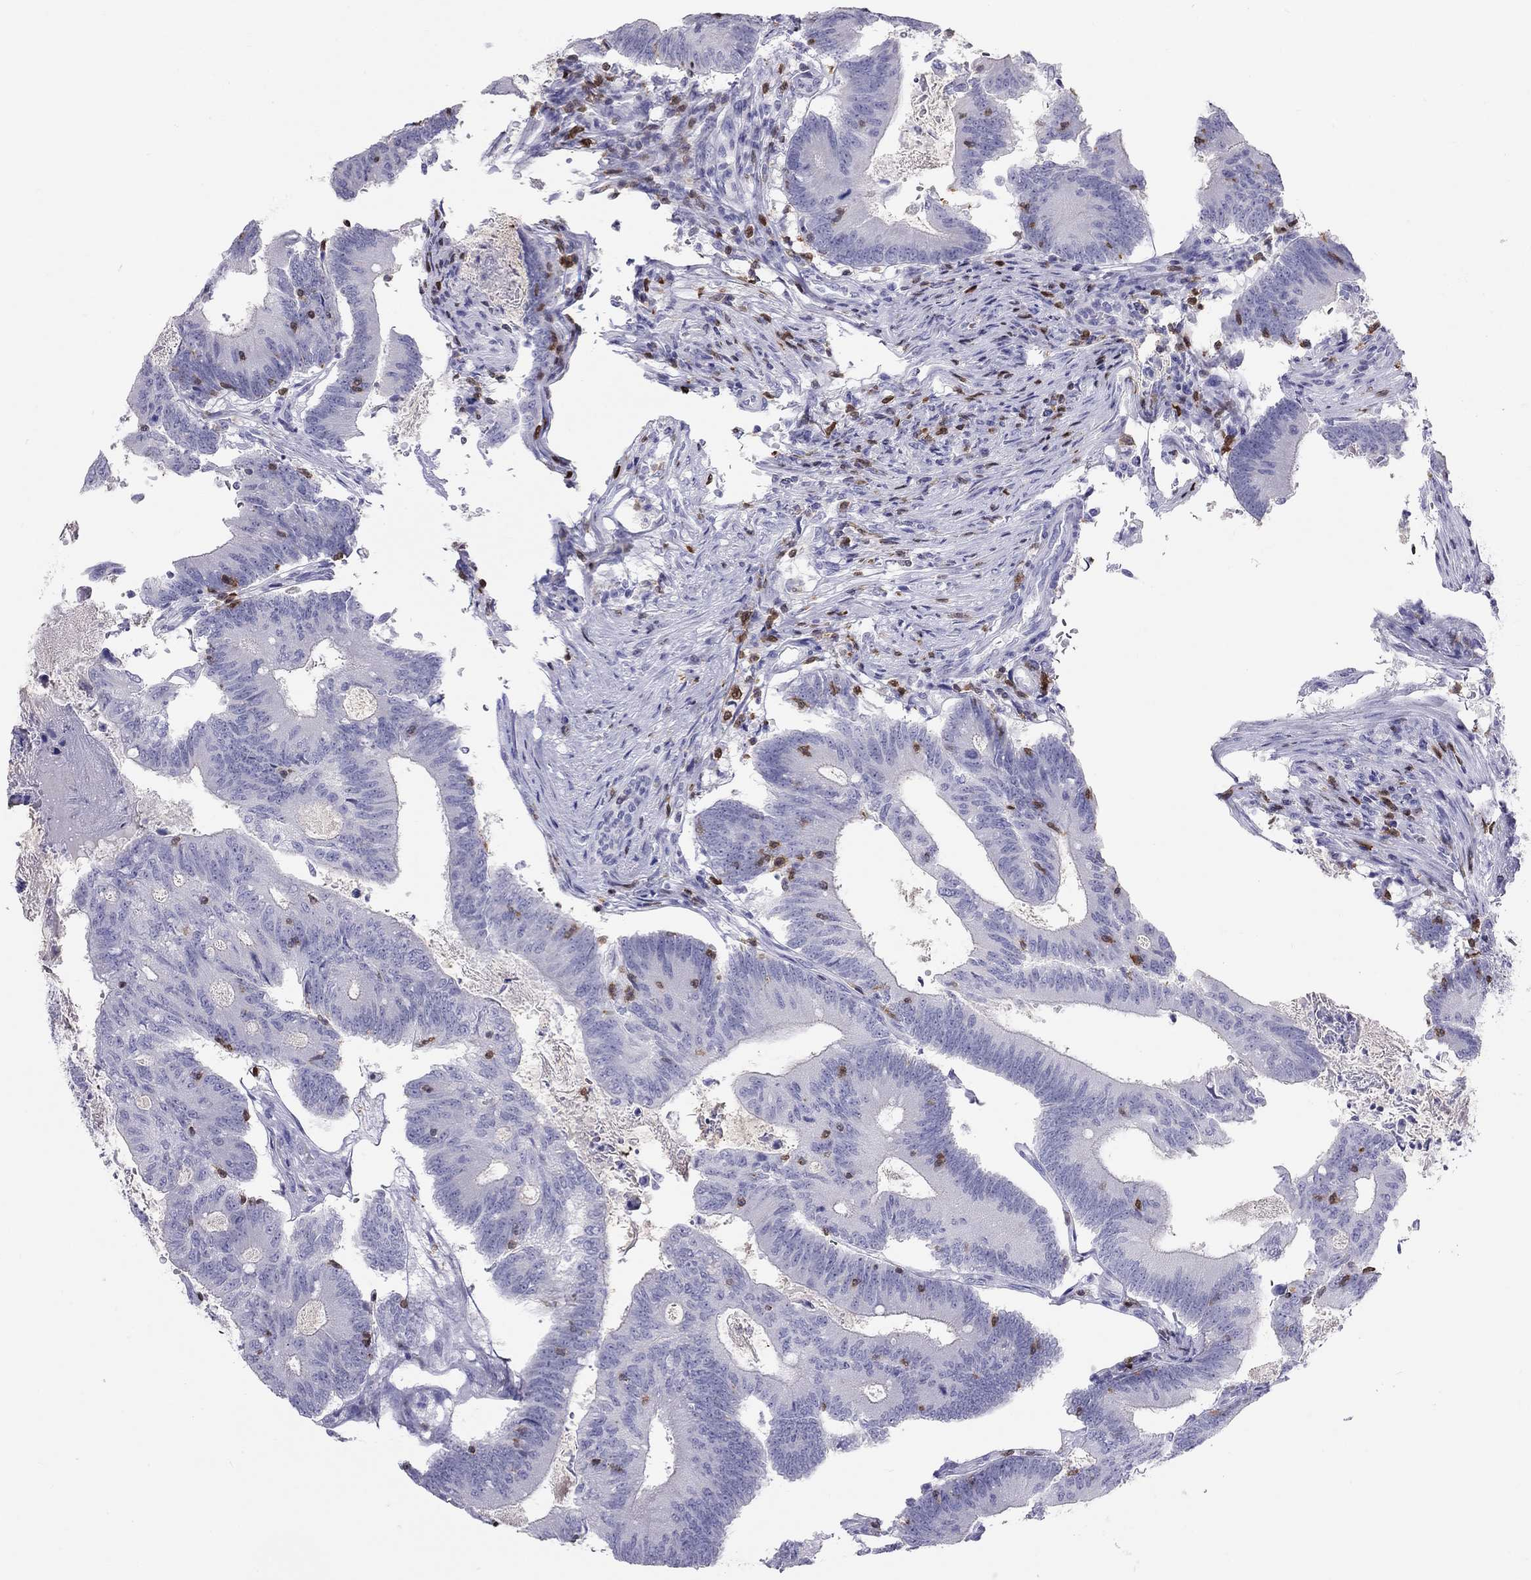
{"staining": {"intensity": "negative", "quantity": "none", "location": "none"}, "tissue": "colorectal cancer", "cell_type": "Tumor cells", "image_type": "cancer", "snomed": [{"axis": "morphology", "description": "Adenocarcinoma, NOS"}, {"axis": "topography", "description": "Colon"}], "caption": "This is an immunohistochemistry (IHC) micrograph of human colorectal adenocarcinoma. There is no expression in tumor cells.", "gene": "SH2D2A", "patient": {"sex": "female", "age": 70}}